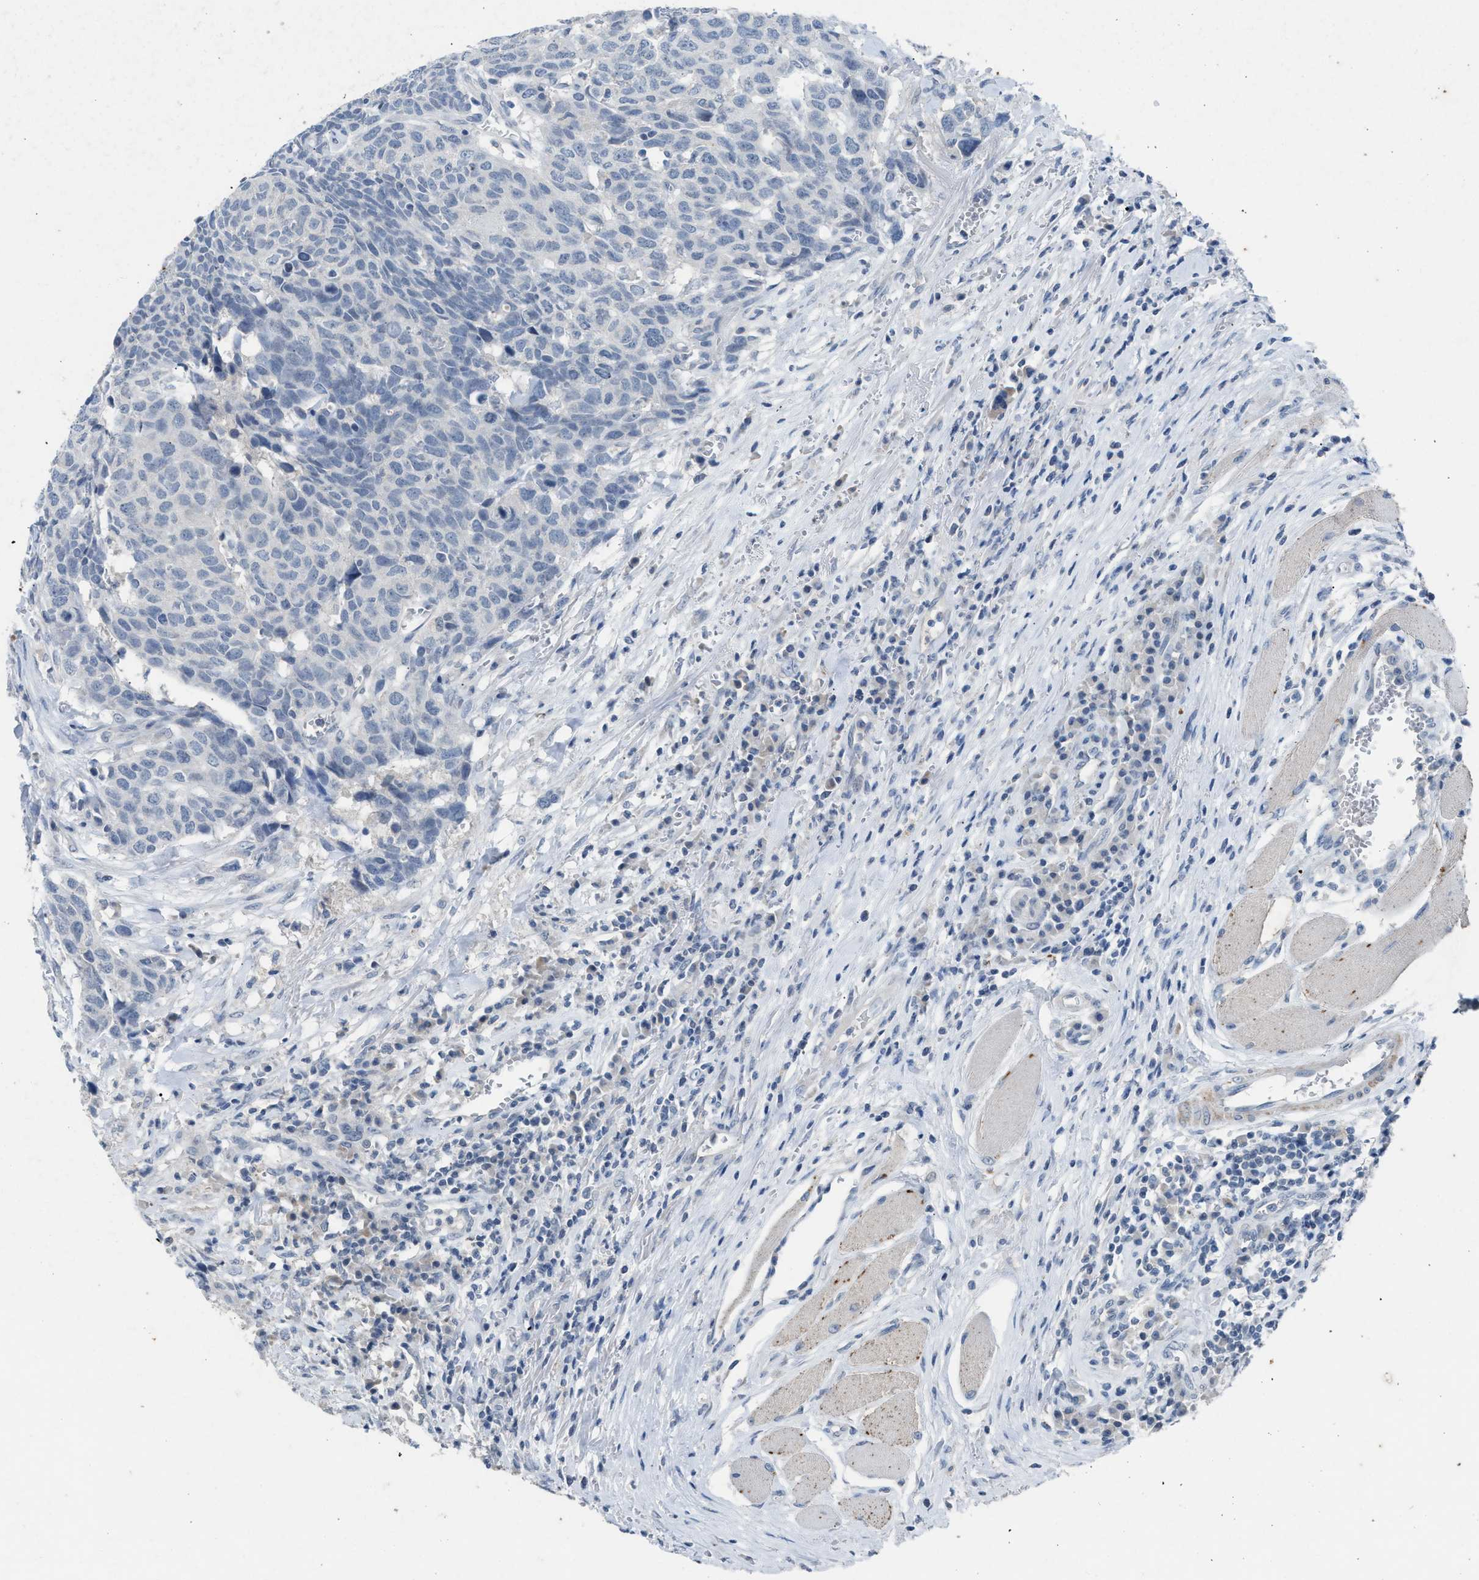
{"staining": {"intensity": "negative", "quantity": "none", "location": "none"}, "tissue": "head and neck cancer", "cell_type": "Tumor cells", "image_type": "cancer", "snomed": [{"axis": "morphology", "description": "Squamous cell carcinoma, NOS"}, {"axis": "topography", "description": "Head-Neck"}], "caption": "Immunohistochemical staining of head and neck cancer (squamous cell carcinoma) reveals no significant expression in tumor cells.", "gene": "SLC5A5", "patient": {"sex": "male", "age": 66}}